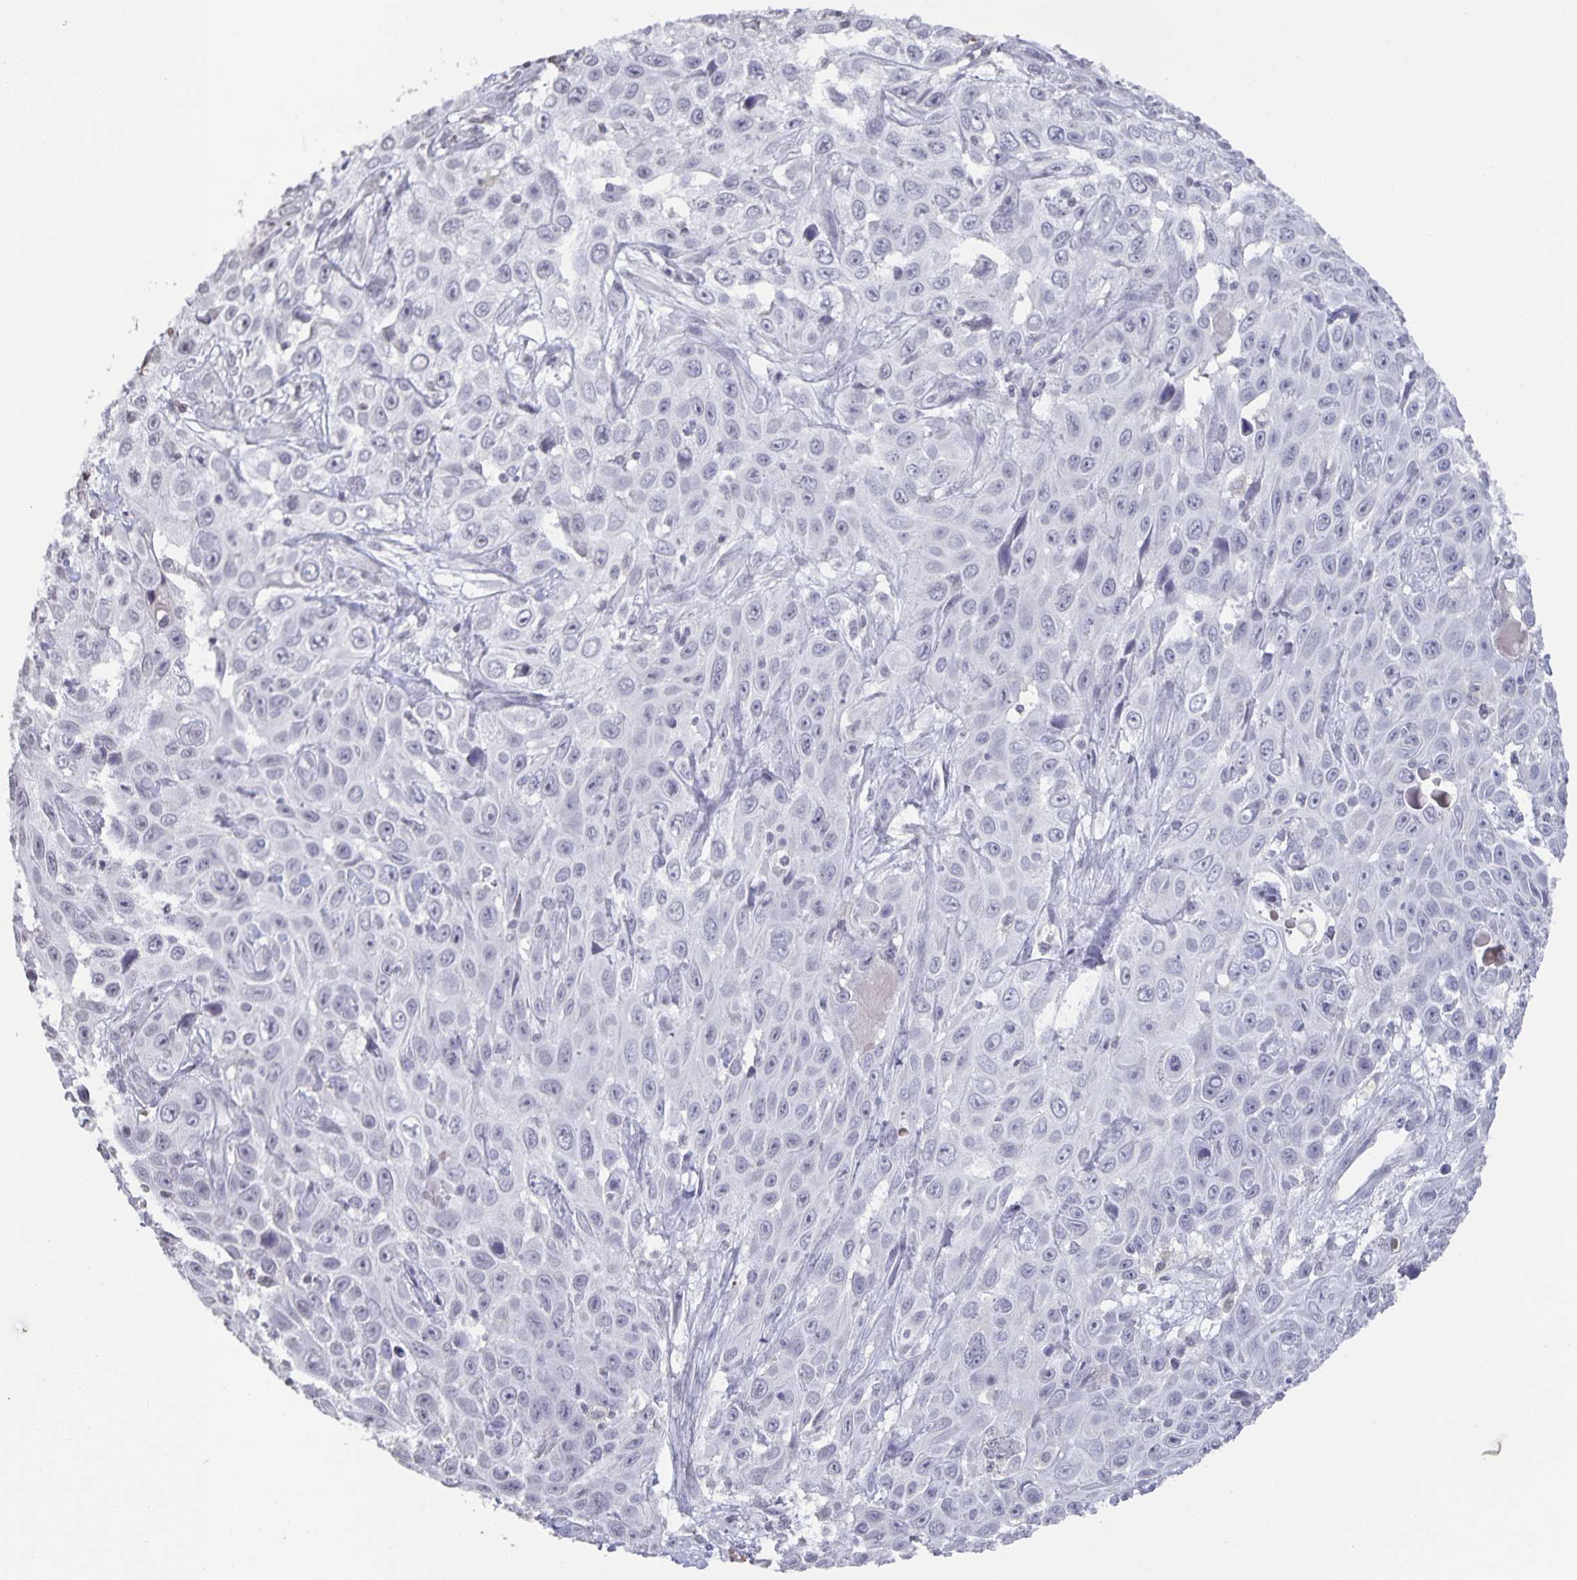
{"staining": {"intensity": "negative", "quantity": "none", "location": "none"}, "tissue": "skin cancer", "cell_type": "Tumor cells", "image_type": "cancer", "snomed": [{"axis": "morphology", "description": "Squamous cell carcinoma, NOS"}, {"axis": "topography", "description": "Skin"}], "caption": "This histopathology image is of skin squamous cell carcinoma stained with IHC to label a protein in brown with the nuclei are counter-stained blue. There is no staining in tumor cells. (Stains: DAB (3,3'-diaminobenzidine) immunohistochemistry with hematoxylin counter stain, Microscopy: brightfield microscopy at high magnification).", "gene": "AQP4", "patient": {"sex": "male", "age": 82}}